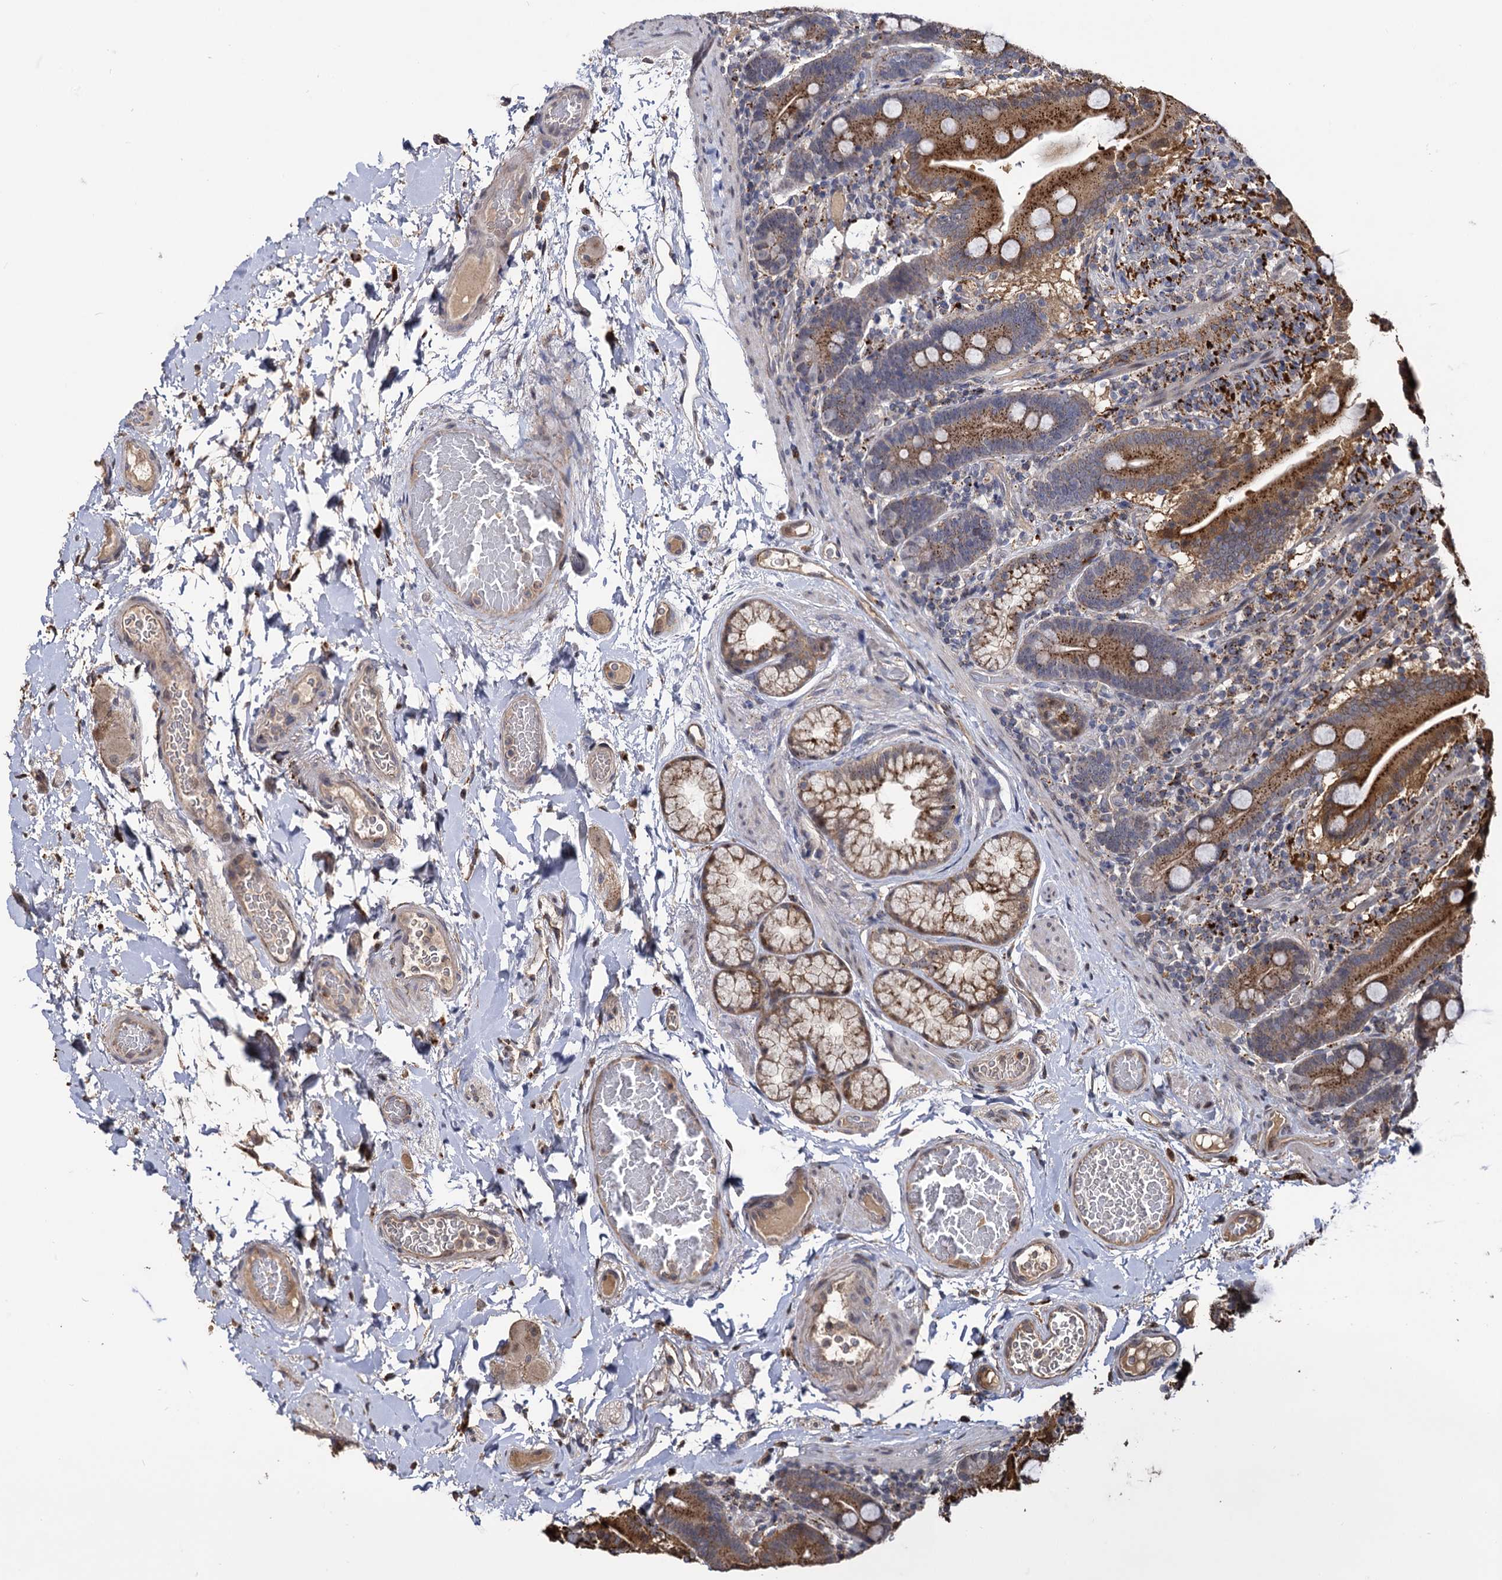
{"staining": {"intensity": "strong", "quantity": ">75%", "location": "cytoplasmic/membranous"}, "tissue": "duodenum", "cell_type": "Glandular cells", "image_type": "normal", "snomed": [{"axis": "morphology", "description": "Normal tissue, NOS"}, {"axis": "topography", "description": "Duodenum"}], "caption": "Immunohistochemistry staining of benign duodenum, which reveals high levels of strong cytoplasmic/membranous positivity in about >75% of glandular cells indicating strong cytoplasmic/membranous protein expression. The staining was performed using DAB (brown) for protein detection and nuclei were counterstained in hematoxylin (blue).", "gene": "MICAL2", "patient": {"sex": "male", "age": 55}}